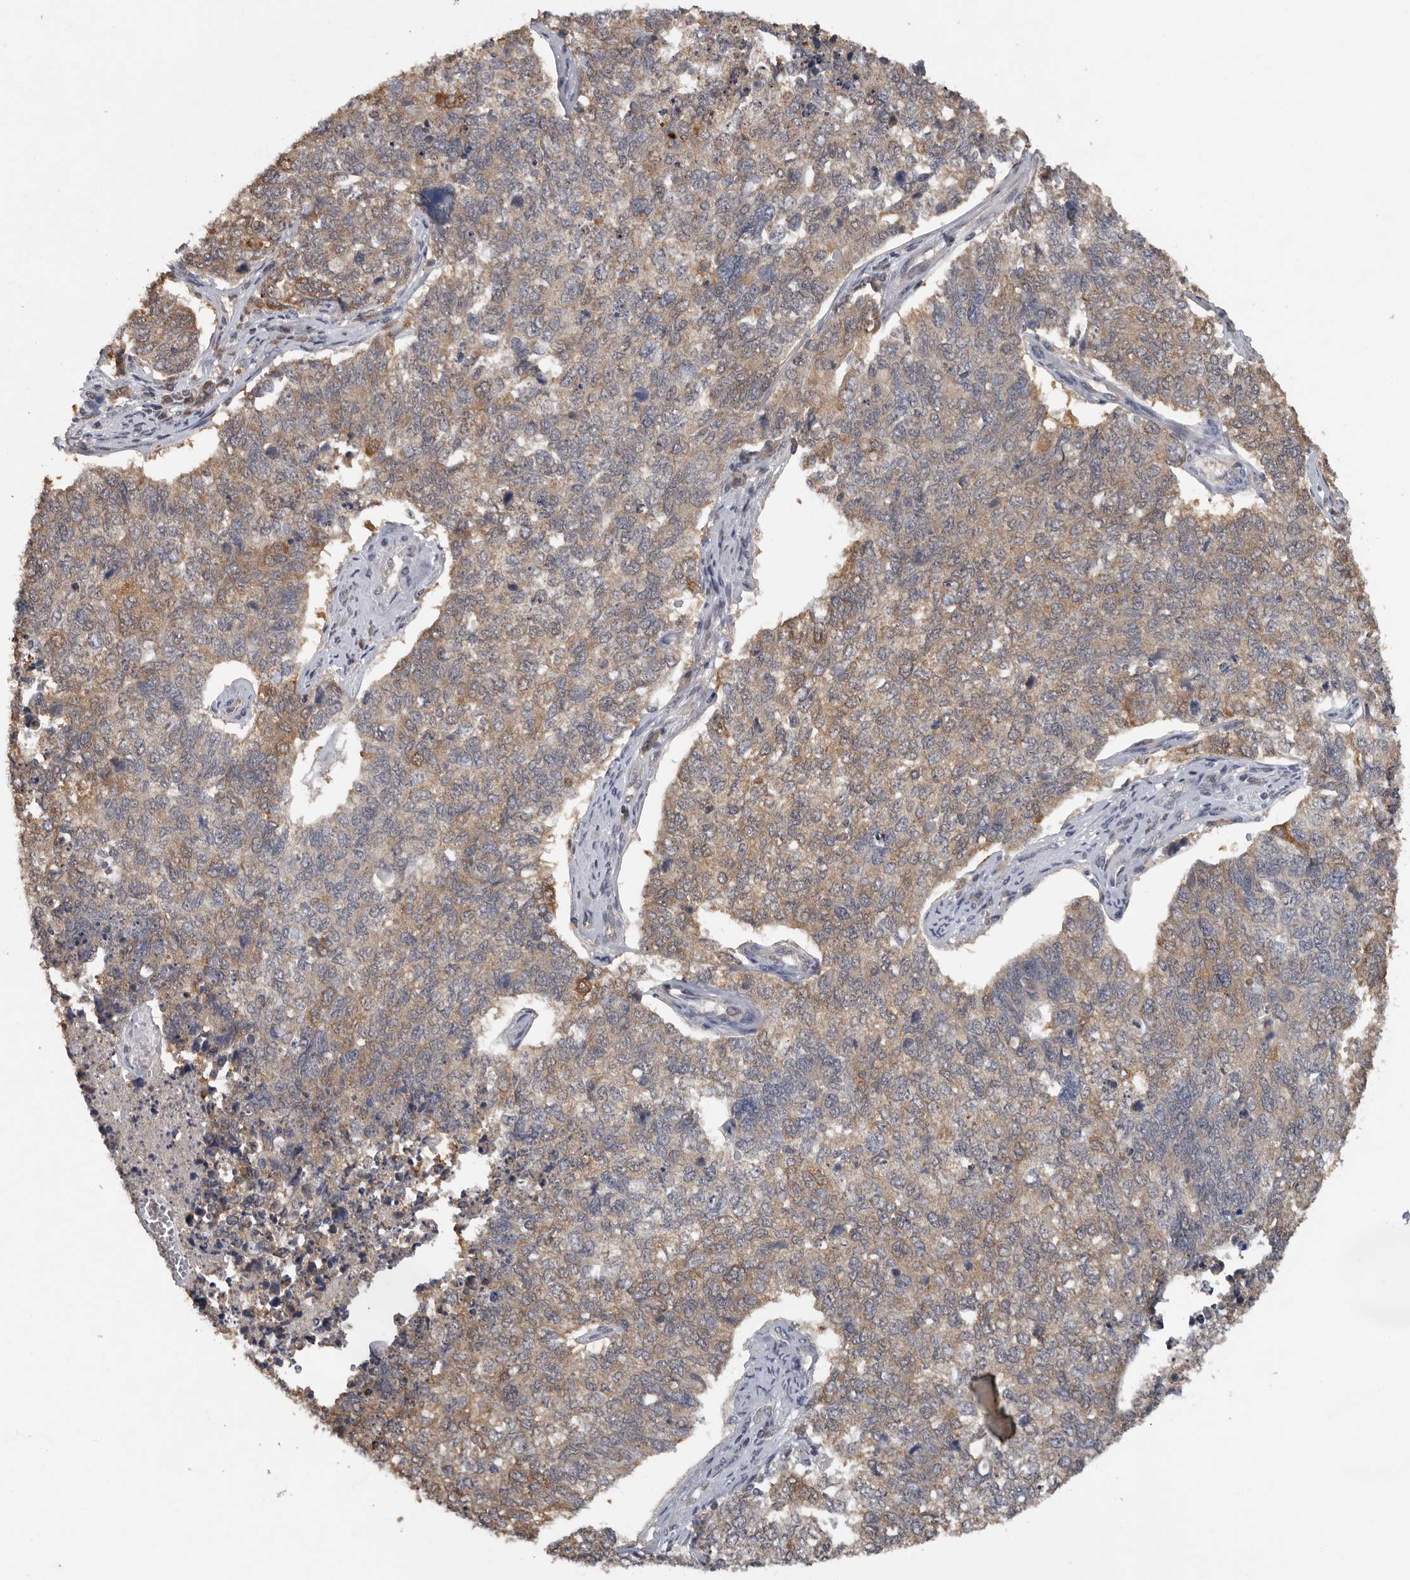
{"staining": {"intensity": "moderate", "quantity": "25%-75%", "location": "cytoplasmic/membranous"}, "tissue": "cervical cancer", "cell_type": "Tumor cells", "image_type": "cancer", "snomed": [{"axis": "morphology", "description": "Squamous cell carcinoma, NOS"}, {"axis": "topography", "description": "Cervix"}], "caption": "Cervical cancer stained for a protein (brown) exhibits moderate cytoplasmic/membranous positive staining in approximately 25%-75% of tumor cells.", "gene": "MTF1", "patient": {"sex": "female", "age": 63}}